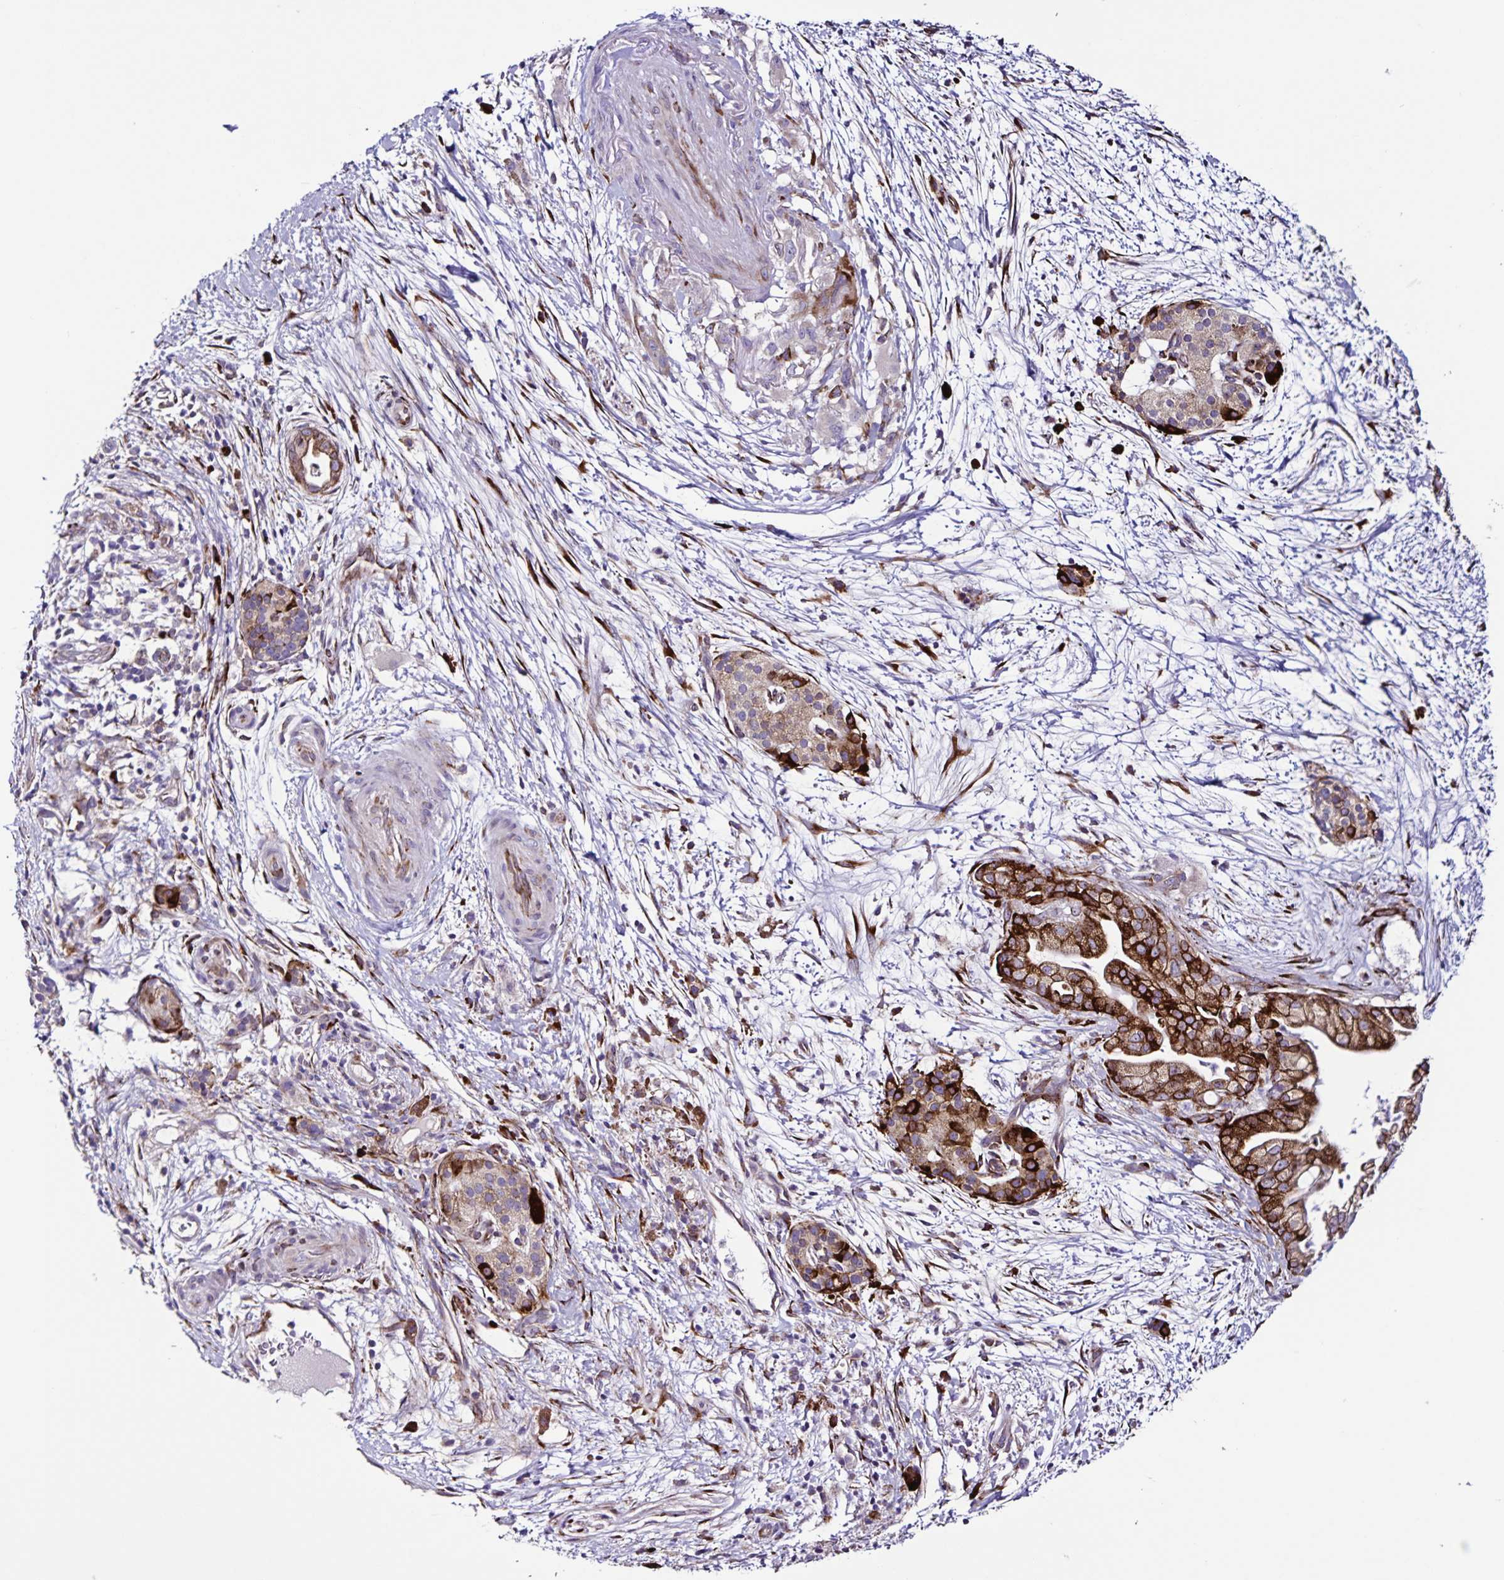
{"staining": {"intensity": "strong", "quantity": ">75%", "location": "cytoplasmic/membranous"}, "tissue": "pancreatic cancer", "cell_type": "Tumor cells", "image_type": "cancer", "snomed": [{"axis": "morphology", "description": "Adenocarcinoma, NOS"}, {"axis": "topography", "description": "Pancreas"}], "caption": "Tumor cells exhibit high levels of strong cytoplasmic/membranous positivity in approximately >75% of cells in human pancreatic adenocarcinoma.", "gene": "OSBPL5", "patient": {"sex": "female", "age": 69}}